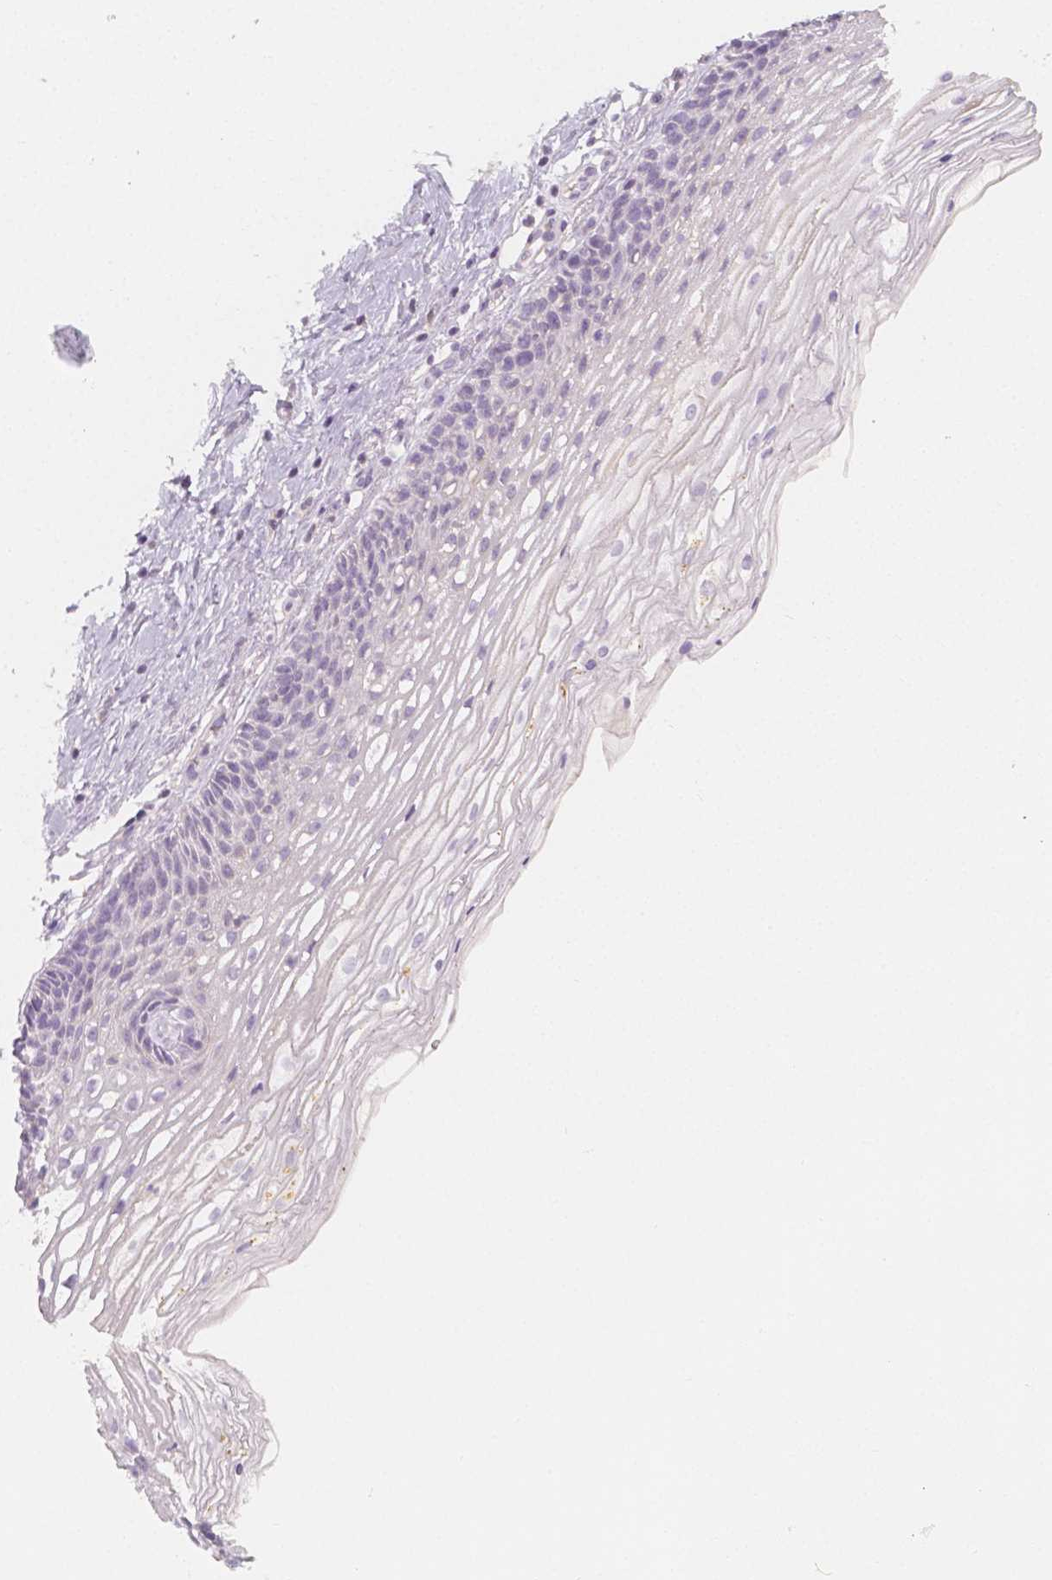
{"staining": {"intensity": "negative", "quantity": "none", "location": "none"}, "tissue": "cervix", "cell_type": "Glandular cells", "image_type": "normal", "snomed": [{"axis": "morphology", "description": "Normal tissue, NOS"}, {"axis": "topography", "description": "Cervix"}], "caption": "Immunohistochemistry (IHC) histopathology image of normal cervix: cervix stained with DAB reveals no significant protein positivity in glandular cells.", "gene": "BATF", "patient": {"sex": "female", "age": 34}}